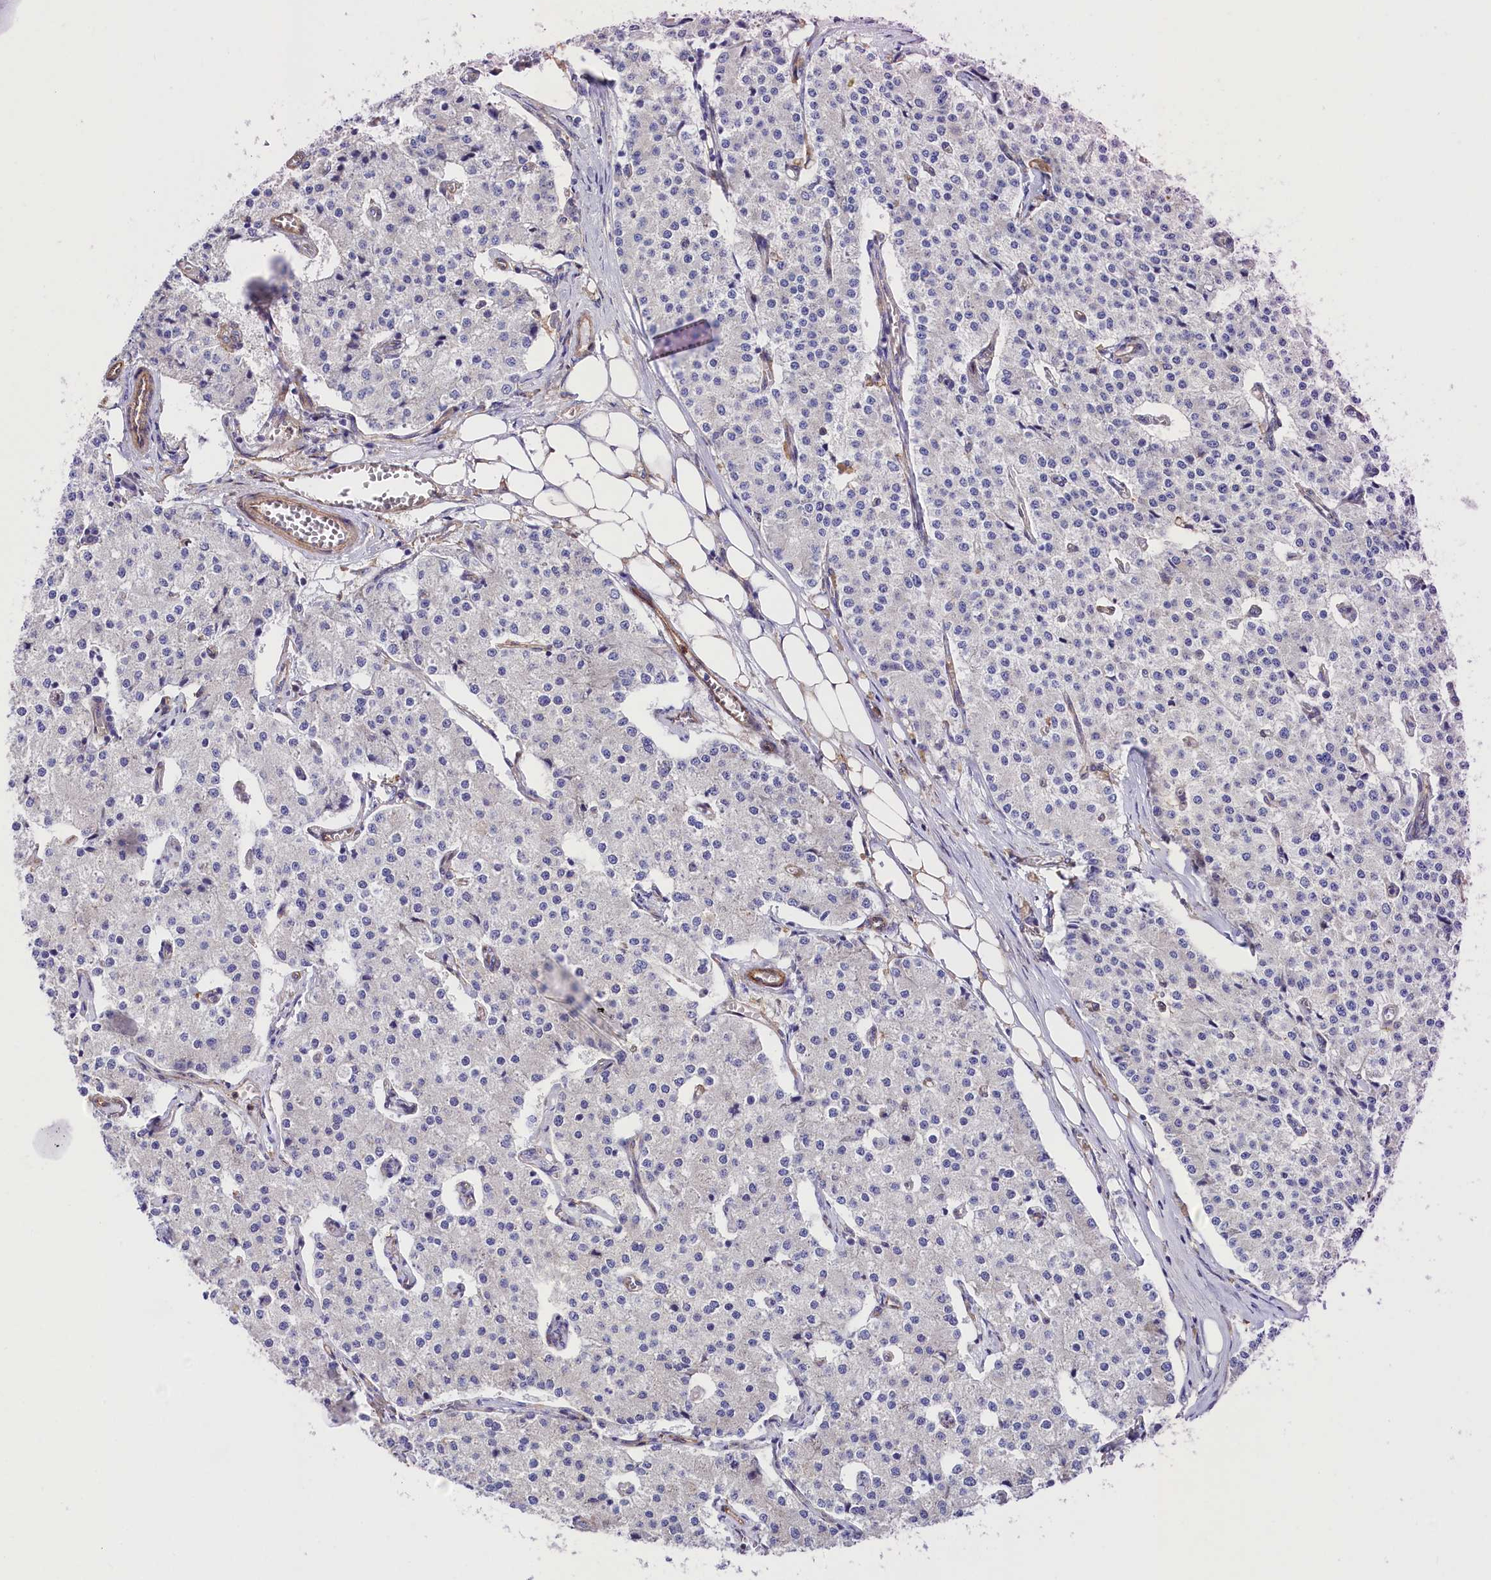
{"staining": {"intensity": "negative", "quantity": "none", "location": "none"}, "tissue": "carcinoid", "cell_type": "Tumor cells", "image_type": "cancer", "snomed": [{"axis": "morphology", "description": "Carcinoid, malignant, NOS"}, {"axis": "topography", "description": "Colon"}], "caption": "This micrograph is of carcinoid (malignant) stained with IHC to label a protein in brown with the nuclei are counter-stained blue. There is no expression in tumor cells. The staining was performed using DAB (3,3'-diaminobenzidine) to visualize the protein expression in brown, while the nuclei were stained in blue with hematoxylin (Magnification: 20x).", "gene": "TNKS1BP1", "patient": {"sex": "female", "age": 52}}